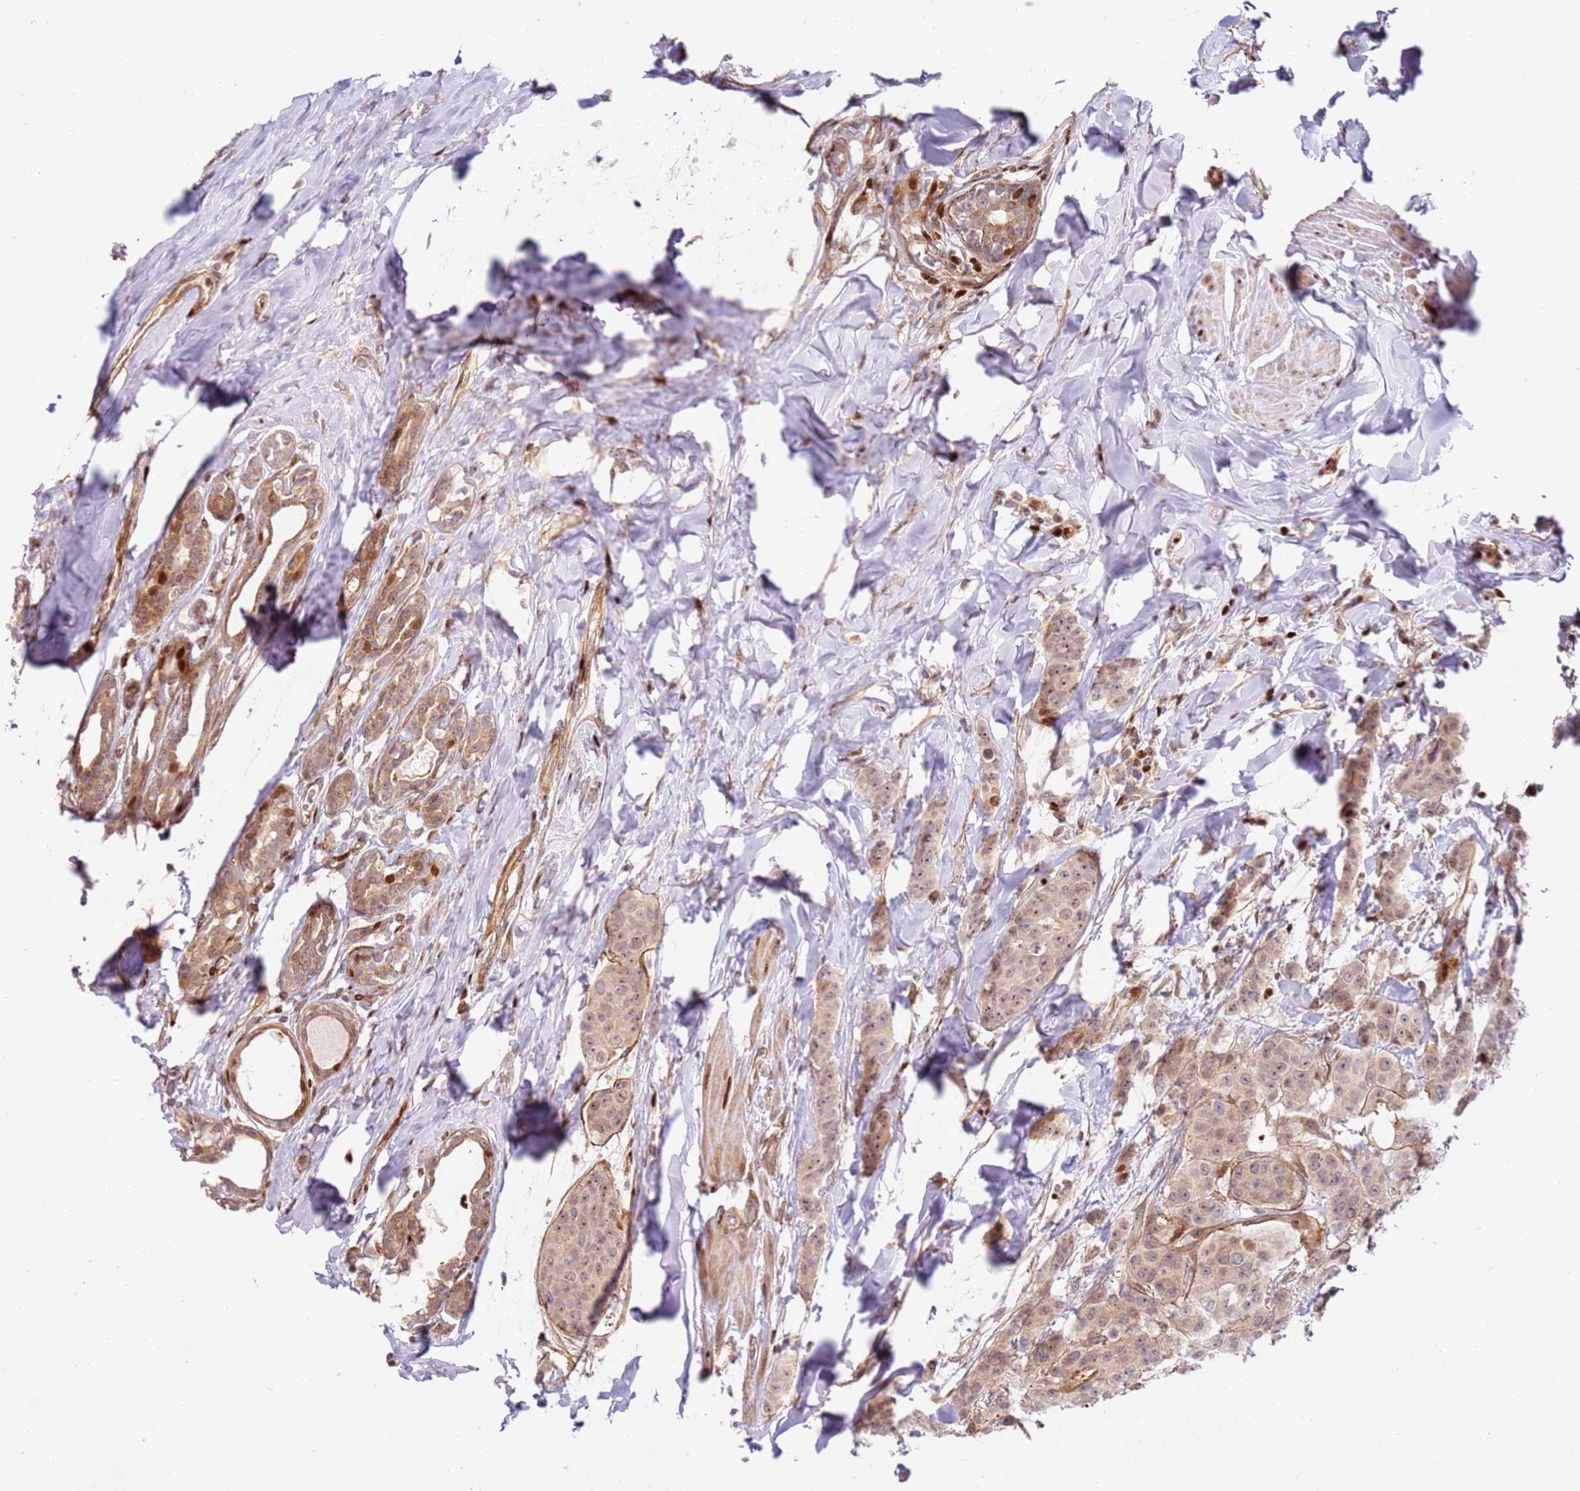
{"staining": {"intensity": "weak", "quantity": ">75%", "location": "cytoplasmic/membranous,nuclear"}, "tissue": "breast cancer", "cell_type": "Tumor cells", "image_type": "cancer", "snomed": [{"axis": "morphology", "description": "Duct carcinoma"}, {"axis": "topography", "description": "Breast"}], "caption": "Breast cancer (invasive ductal carcinoma) tissue demonstrates weak cytoplasmic/membranous and nuclear staining in about >75% of tumor cells, visualized by immunohistochemistry.", "gene": "TMEM233", "patient": {"sex": "female", "age": 40}}